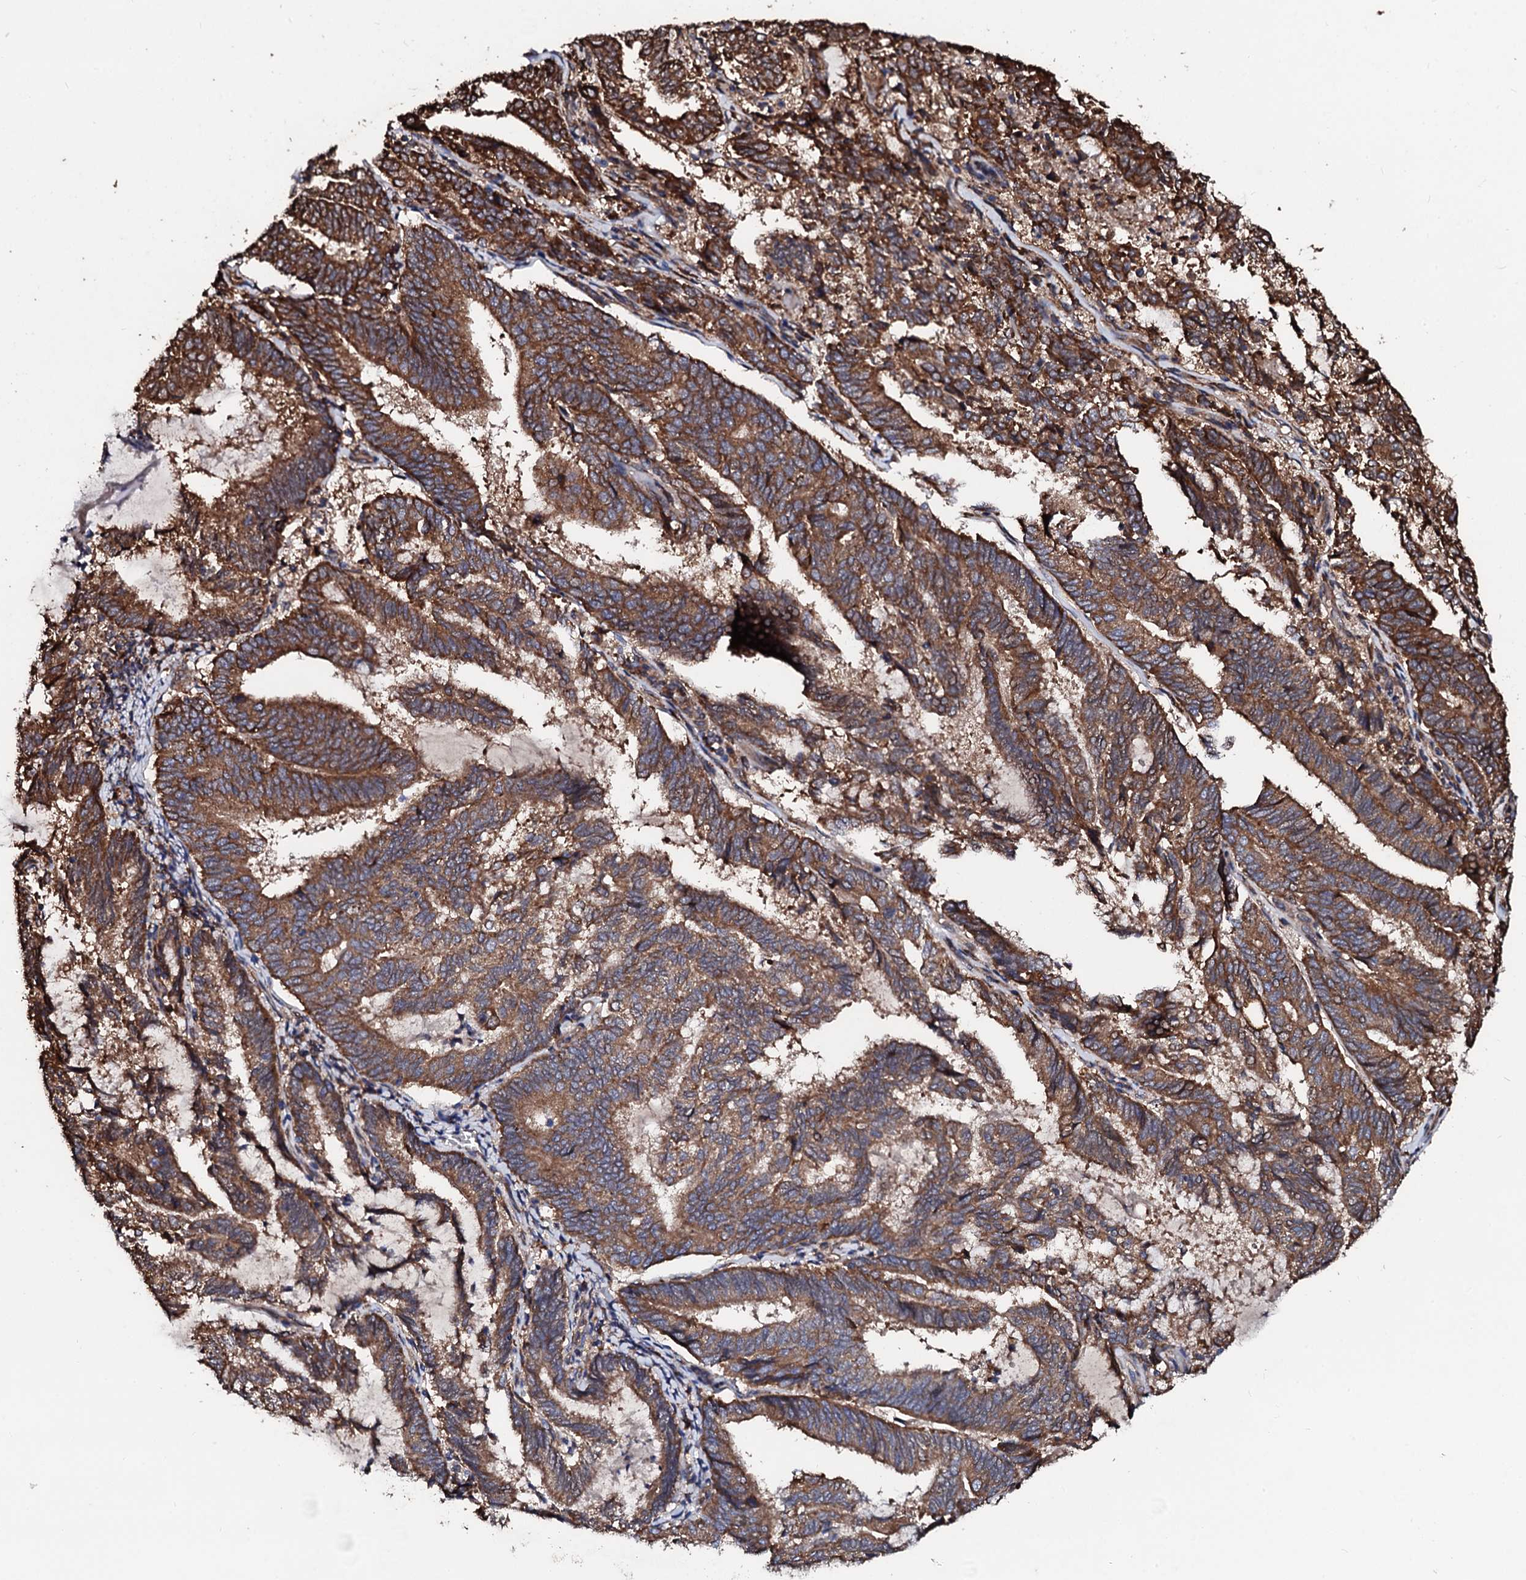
{"staining": {"intensity": "strong", "quantity": ">75%", "location": "cytoplasmic/membranous"}, "tissue": "endometrial cancer", "cell_type": "Tumor cells", "image_type": "cancer", "snomed": [{"axis": "morphology", "description": "Adenocarcinoma, NOS"}, {"axis": "topography", "description": "Endometrium"}], "caption": "Brown immunohistochemical staining in endometrial adenocarcinoma shows strong cytoplasmic/membranous expression in approximately >75% of tumor cells.", "gene": "CKAP5", "patient": {"sex": "female", "age": 80}}